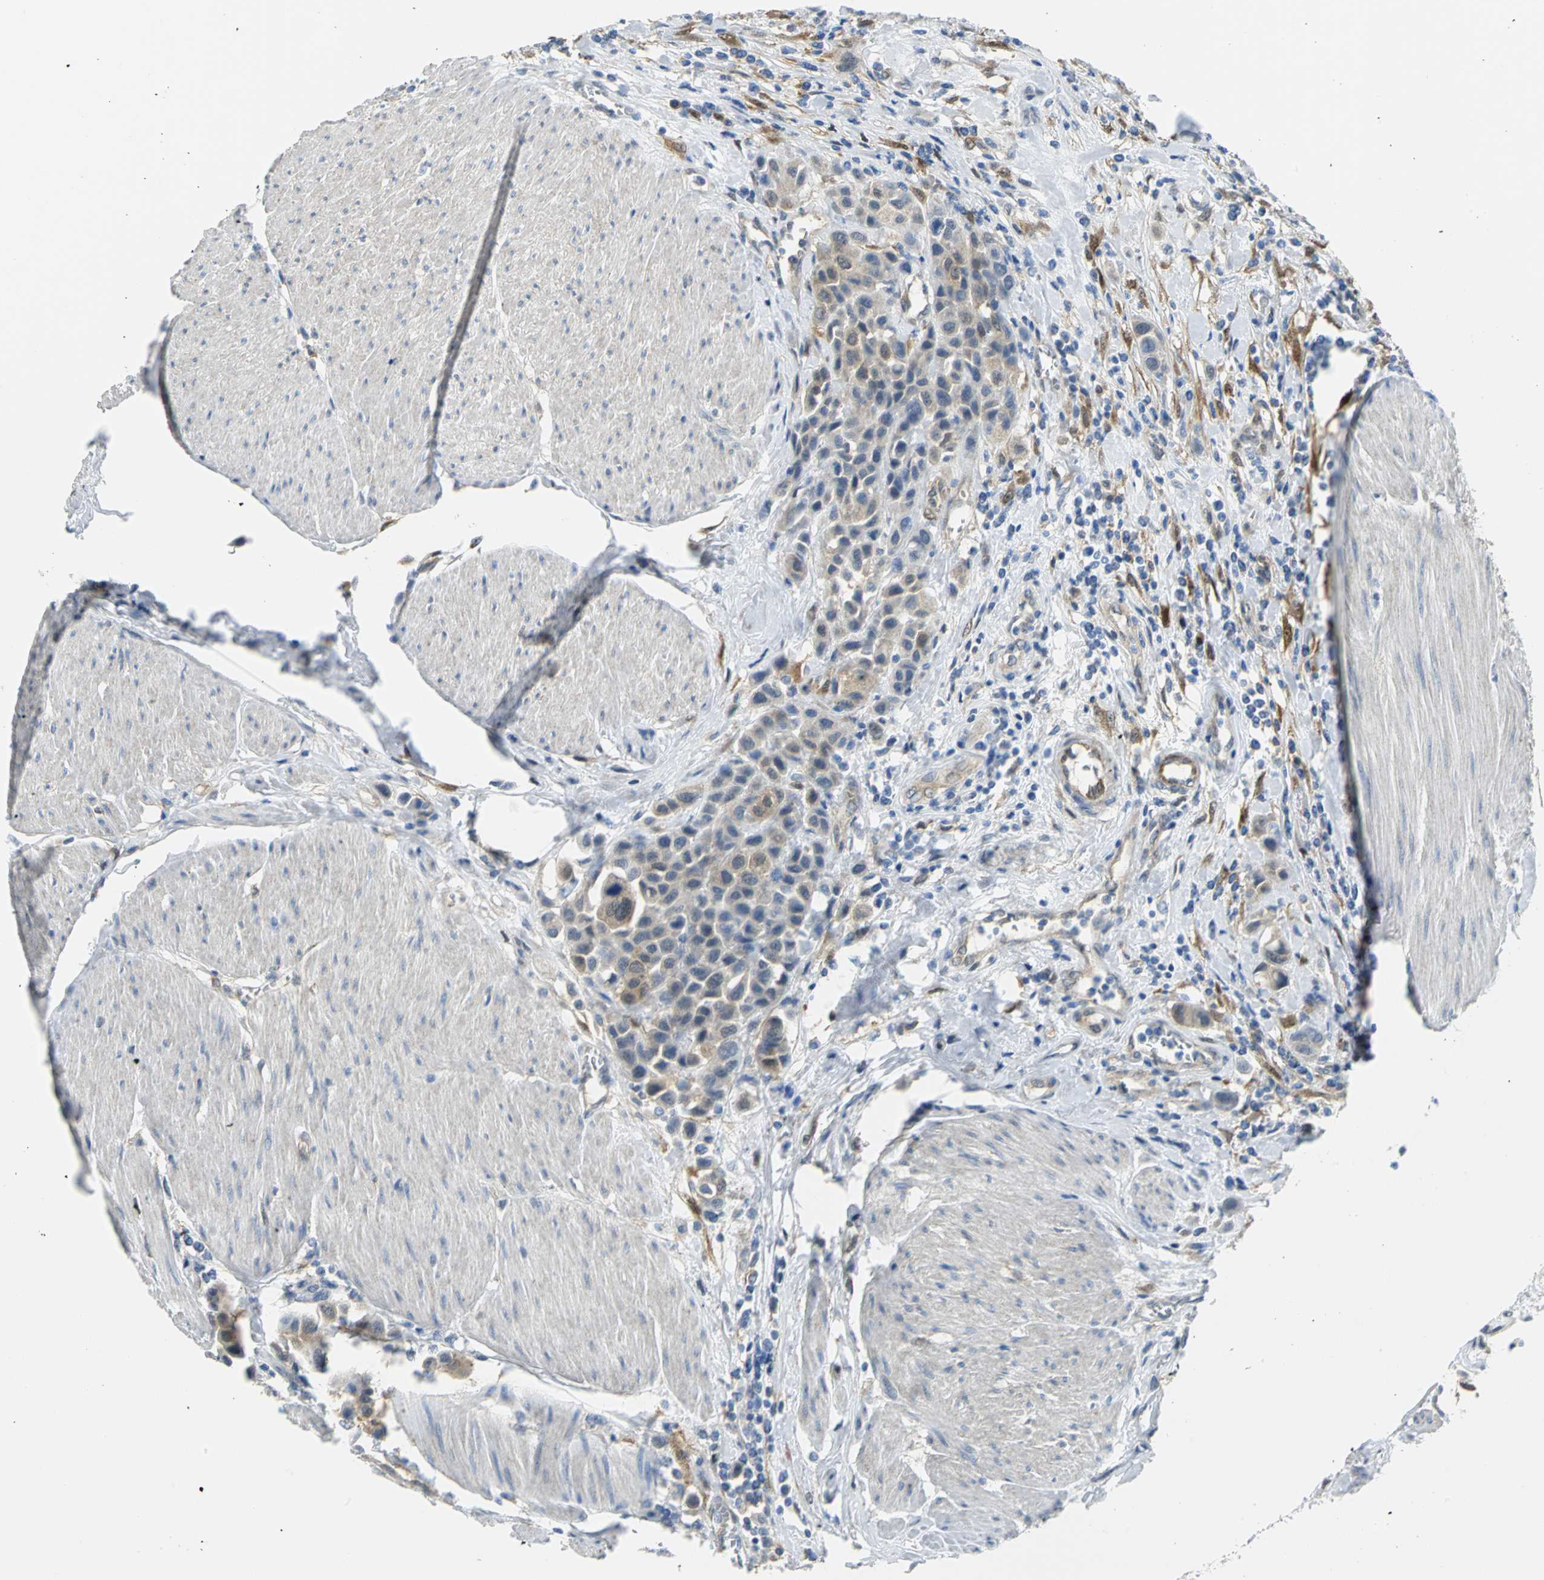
{"staining": {"intensity": "weak", "quantity": "25%-75%", "location": "cytoplasmic/membranous"}, "tissue": "urothelial cancer", "cell_type": "Tumor cells", "image_type": "cancer", "snomed": [{"axis": "morphology", "description": "Urothelial carcinoma, High grade"}, {"axis": "topography", "description": "Urinary bladder"}], "caption": "The immunohistochemical stain labels weak cytoplasmic/membranous positivity in tumor cells of urothelial cancer tissue. The staining was performed using DAB to visualize the protein expression in brown, while the nuclei were stained in blue with hematoxylin (Magnification: 20x).", "gene": "PGM3", "patient": {"sex": "male", "age": 50}}